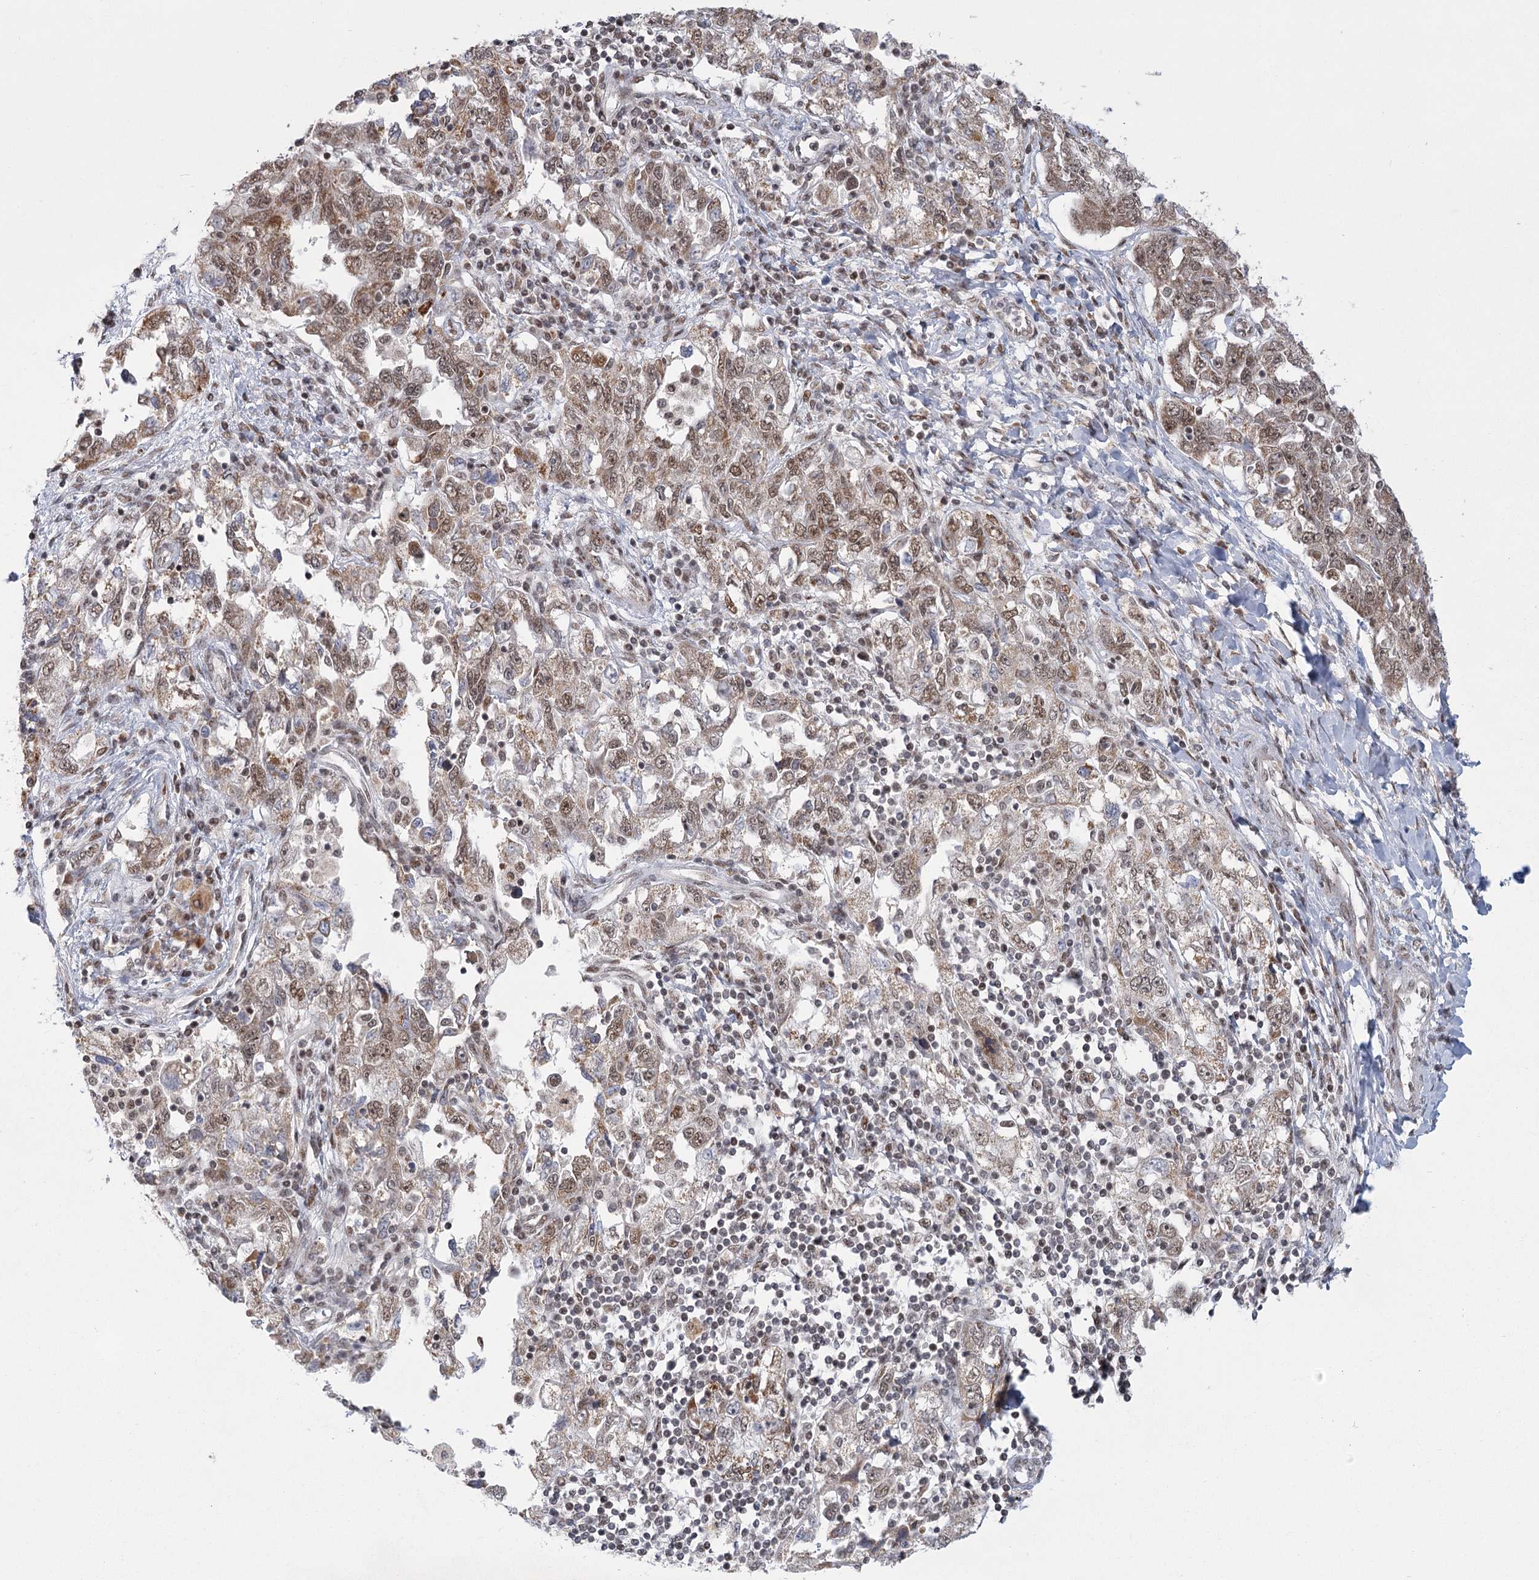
{"staining": {"intensity": "moderate", "quantity": ">75%", "location": "nuclear"}, "tissue": "ovarian cancer", "cell_type": "Tumor cells", "image_type": "cancer", "snomed": [{"axis": "morphology", "description": "Carcinoma, NOS"}, {"axis": "morphology", "description": "Cystadenocarcinoma, serous, NOS"}, {"axis": "topography", "description": "Ovary"}], "caption": "Tumor cells reveal medium levels of moderate nuclear positivity in approximately >75% of cells in human ovarian cancer.", "gene": "CIB4", "patient": {"sex": "female", "age": 69}}